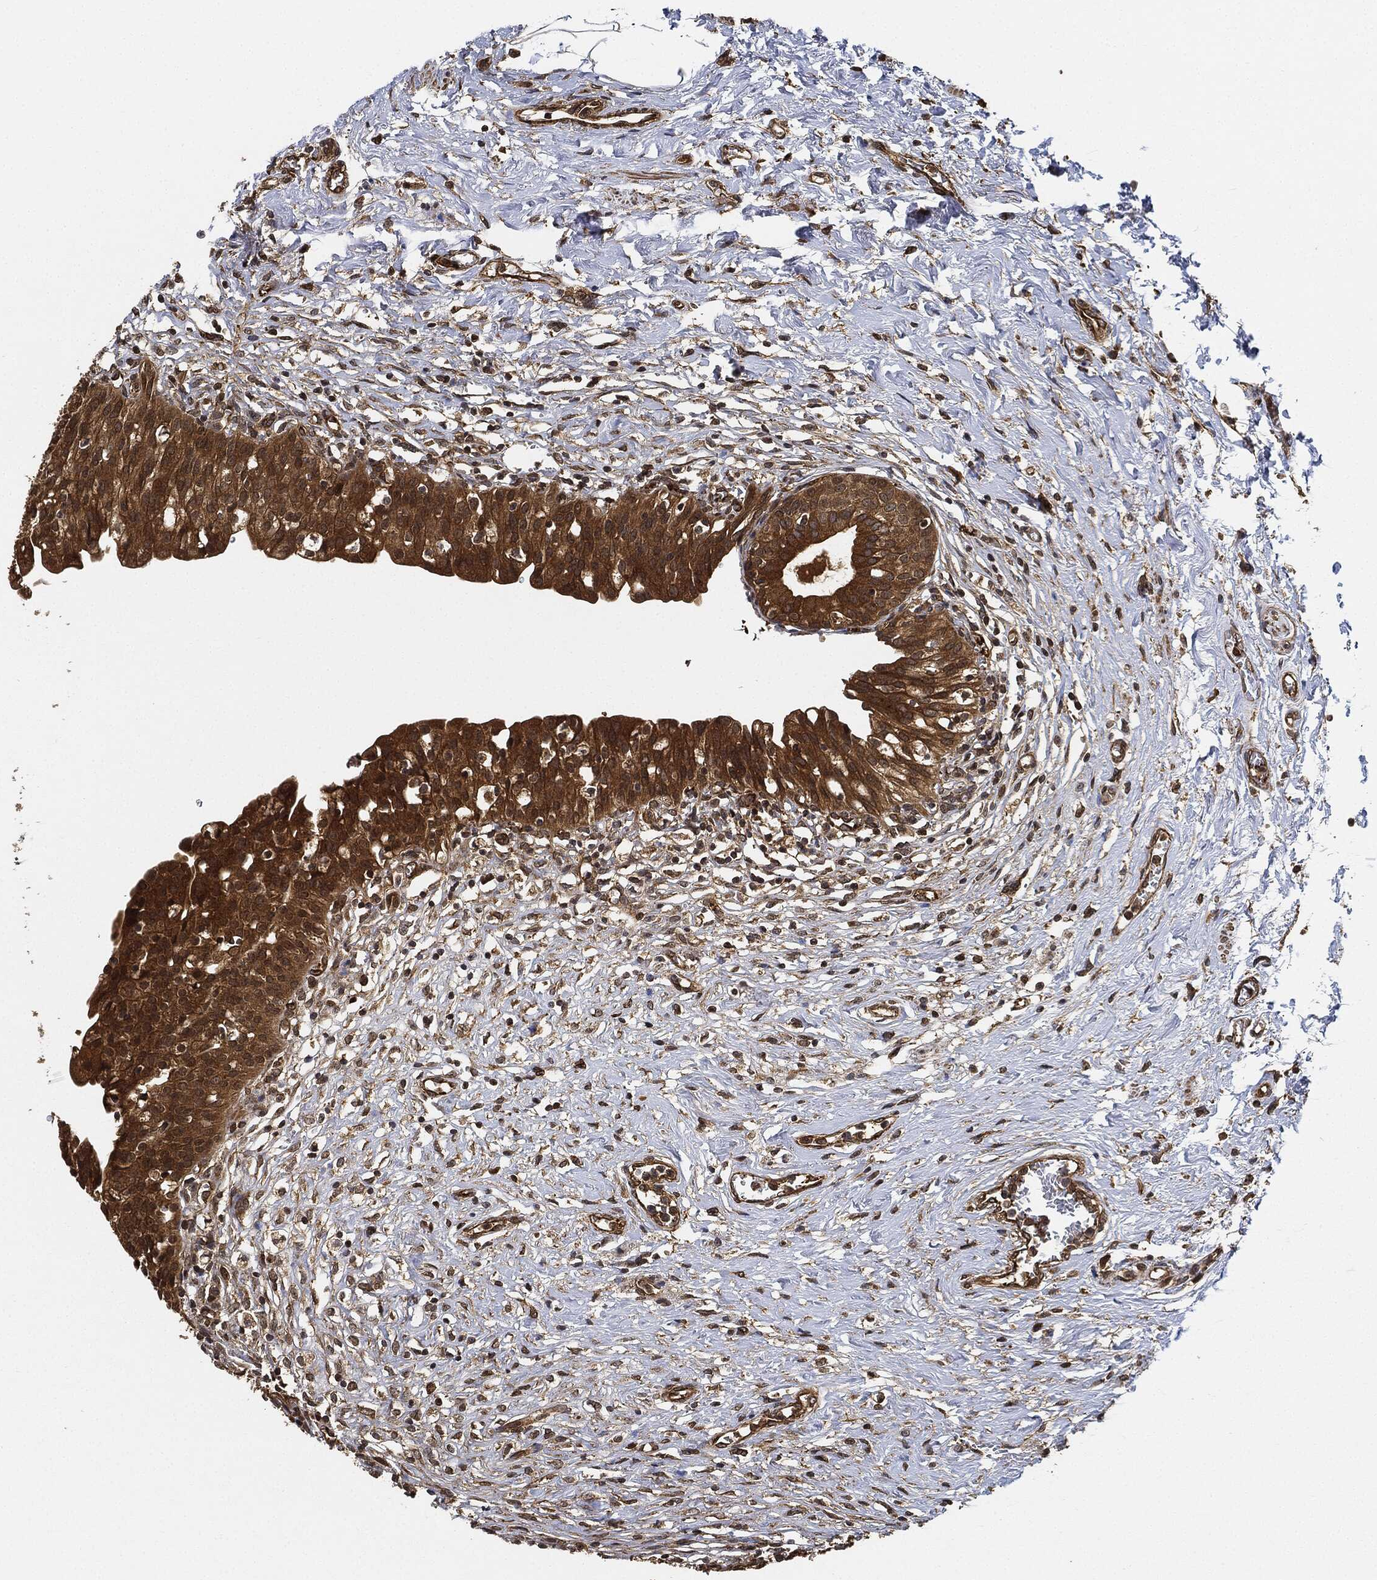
{"staining": {"intensity": "strong", "quantity": ">75%", "location": "cytoplasmic/membranous"}, "tissue": "urinary bladder", "cell_type": "Urothelial cells", "image_type": "normal", "snomed": [{"axis": "morphology", "description": "Normal tissue, NOS"}, {"axis": "topography", "description": "Urinary bladder"}], "caption": "Protein staining exhibits strong cytoplasmic/membranous expression in about >75% of urothelial cells in unremarkable urinary bladder.", "gene": "CEP290", "patient": {"sex": "male", "age": 76}}